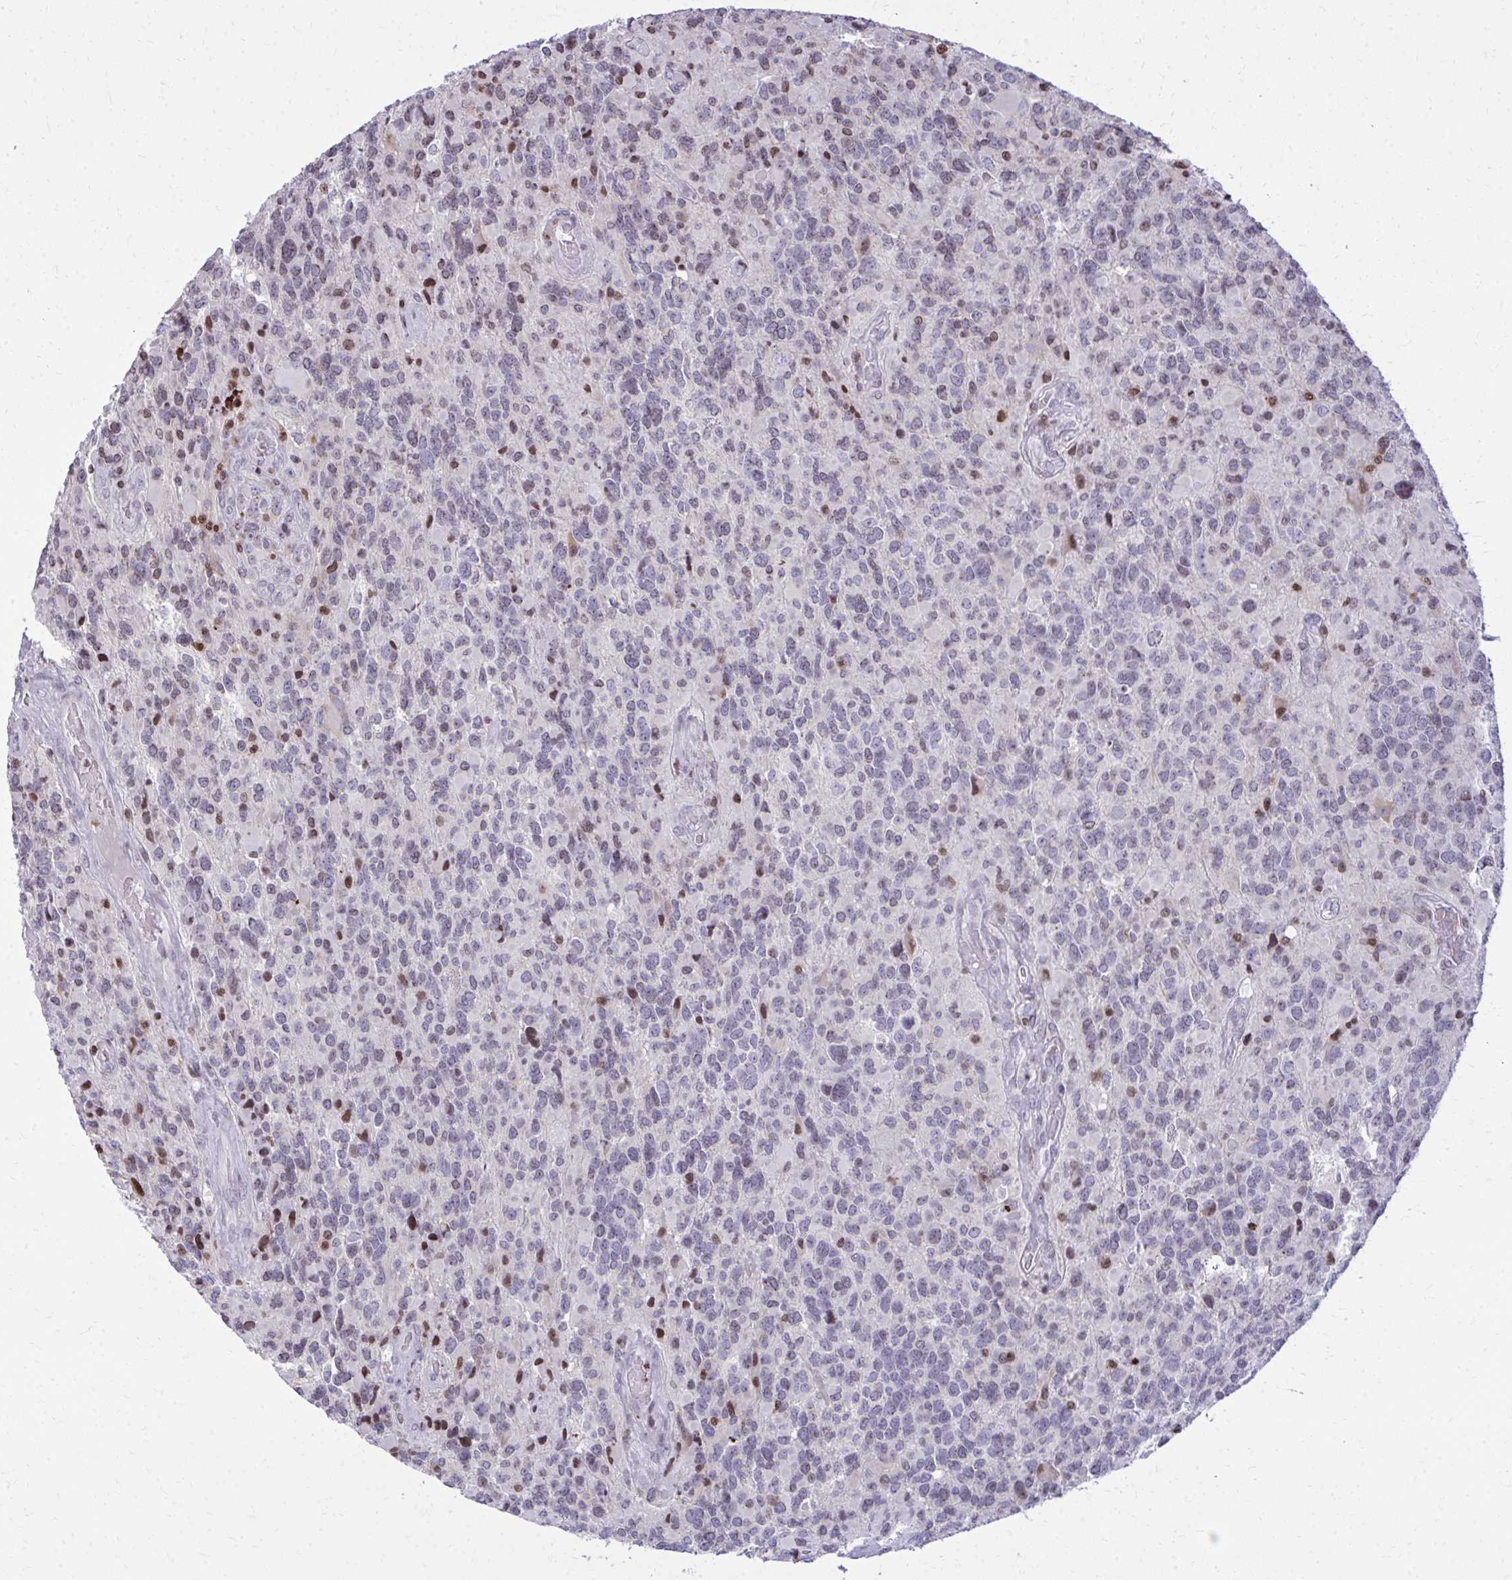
{"staining": {"intensity": "moderate", "quantity": "<25%", "location": "nuclear"}, "tissue": "glioma", "cell_type": "Tumor cells", "image_type": "cancer", "snomed": [{"axis": "morphology", "description": "Glioma, malignant, High grade"}, {"axis": "topography", "description": "Brain"}], "caption": "Brown immunohistochemical staining in malignant glioma (high-grade) reveals moderate nuclear positivity in about <25% of tumor cells. (Brightfield microscopy of DAB IHC at high magnification).", "gene": "AP5M1", "patient": {"sex": "female", "age": 40}}